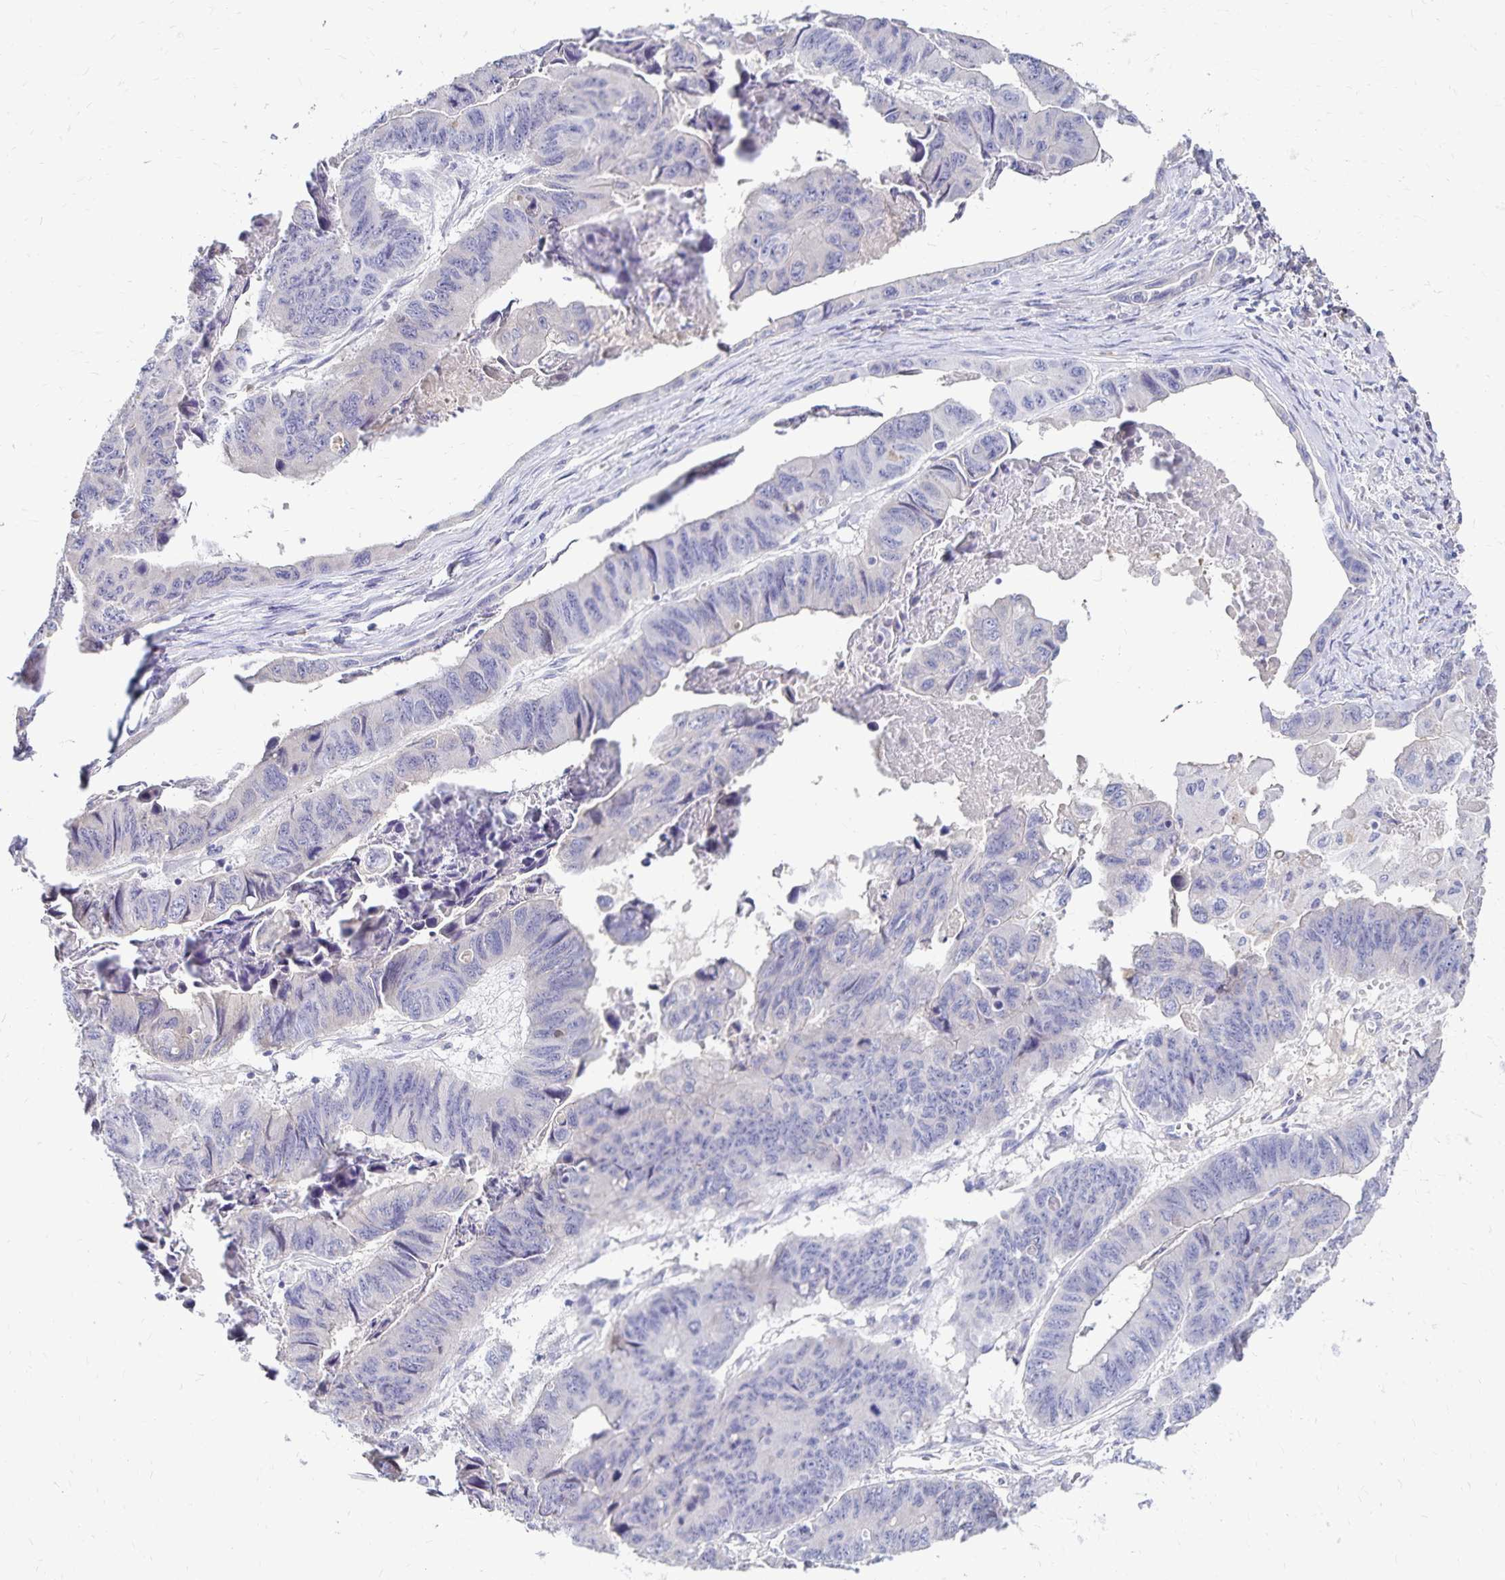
{"staining": {"intensity": "negative", "quantity": "none", "location": "none"}, "tissue": "stomach cancer", "cell_type": "Tumor cells", "image_type": "cancer", "snomed": [{"axis": "morphology", "description": "Adenocarcinoma, NOS"}, {"axis": "topography", "description": "Stomach, lower"}], "caption": "Stomach adenocarcinoma was stained to show a protein in brown. There is no significant positivity in tumor cells. The staining was performed using DAB (3,3'-diaminobenzidine) to visualize the protein expression in brown, while the nuclei were stained in blue with hematoxylin (Magnification: 20x).", "gene": "PAX5", "patient": {"sex": "male", "age": 77}}